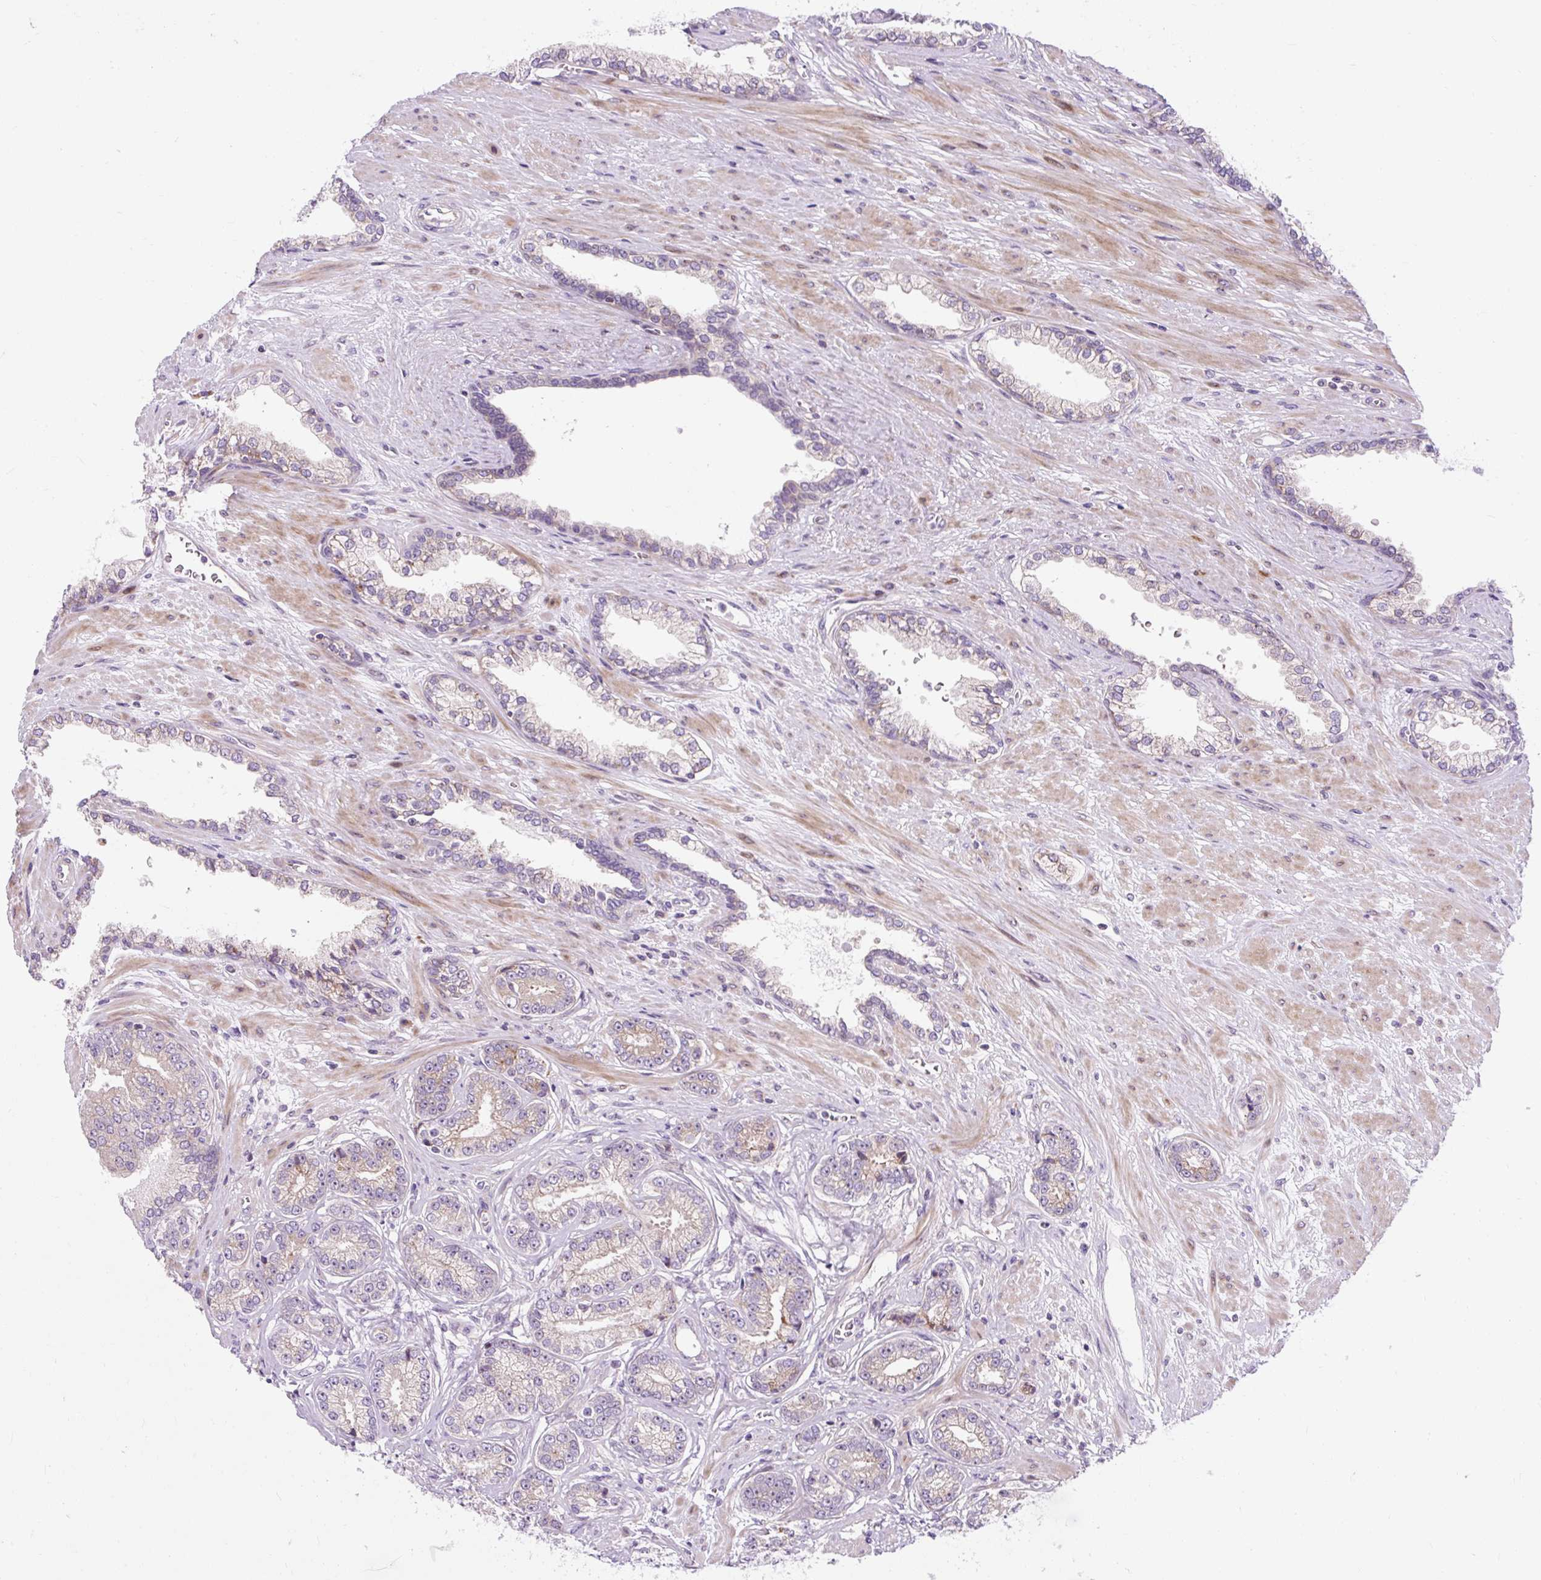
{"staining": {"intensity": "weak", "quantity": "<25%", "location": "cytoplasmic/membranous"}, "tissue": "prostate cancer", "cell_type": "Tumor cells", "image_type": "cancer", "snomed": [{"axis": "morphology", "description": "Adenocarcinoma, Low grade"}, {"axis": "topography", "description": "Prostate"}], "caption": "Tumor cells show no significant positivity in prostate cancer.", "gene": "CISD3", "patient": {"sex": "male", "age": 61}}